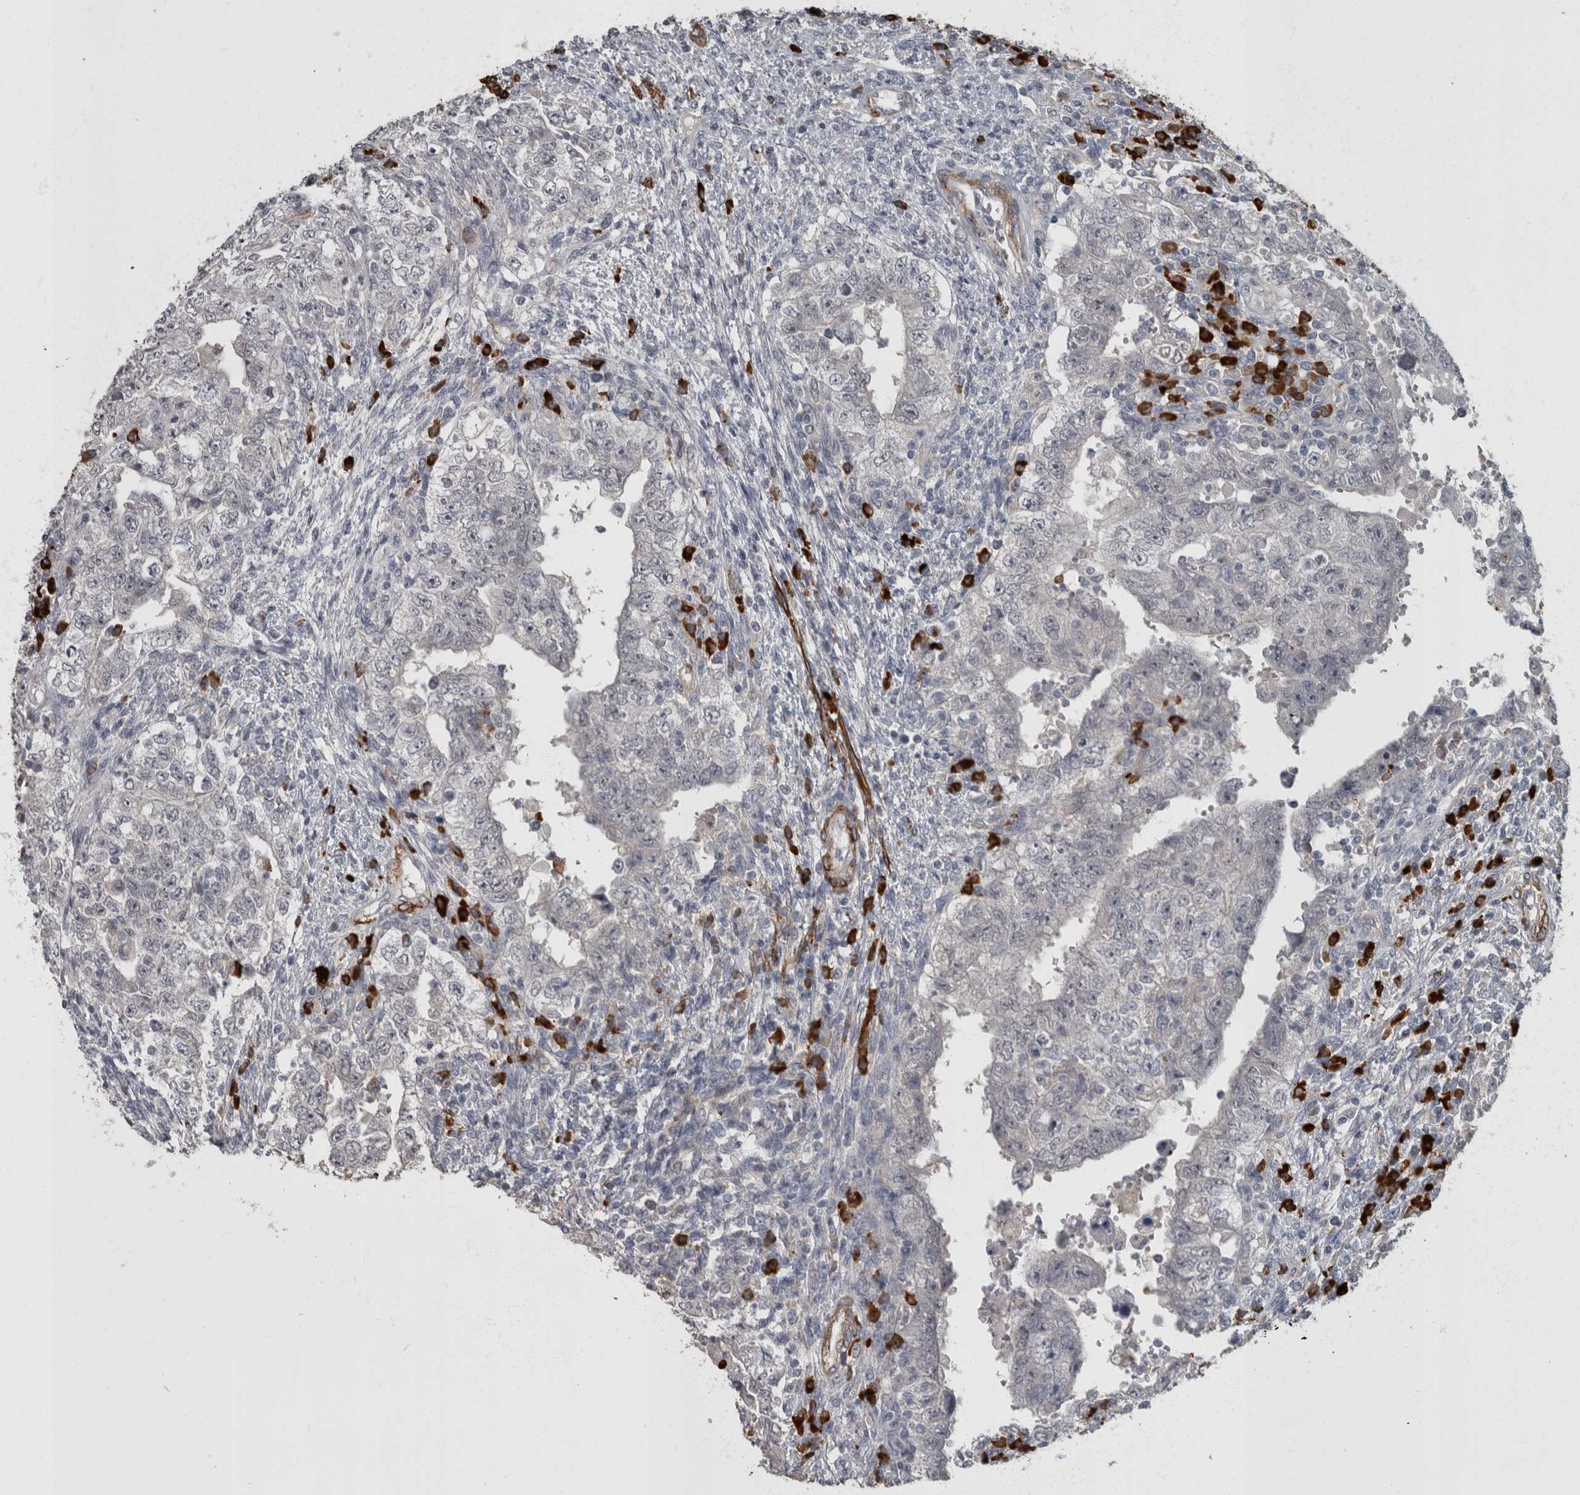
{"staining": {"intensity": "negative", "quantity": "none", "location": "none"}, "tissue": "testis cancer", "cell_type": "Tumor cells", "image_type": "cancer", "snomed": [{"axis": "morphology", "description": "Carcinoma, Embryonal, NOS"}, {"axis": "topography", "description": "Testis"}], "caption": "Human embryonal carcinoma (testis) stained for a protein using immunohistochemistry (IHC) exhibits no staining in tumor cells.", "gene": "MASTL", "patient": {"sex": "male", "age": 26}}